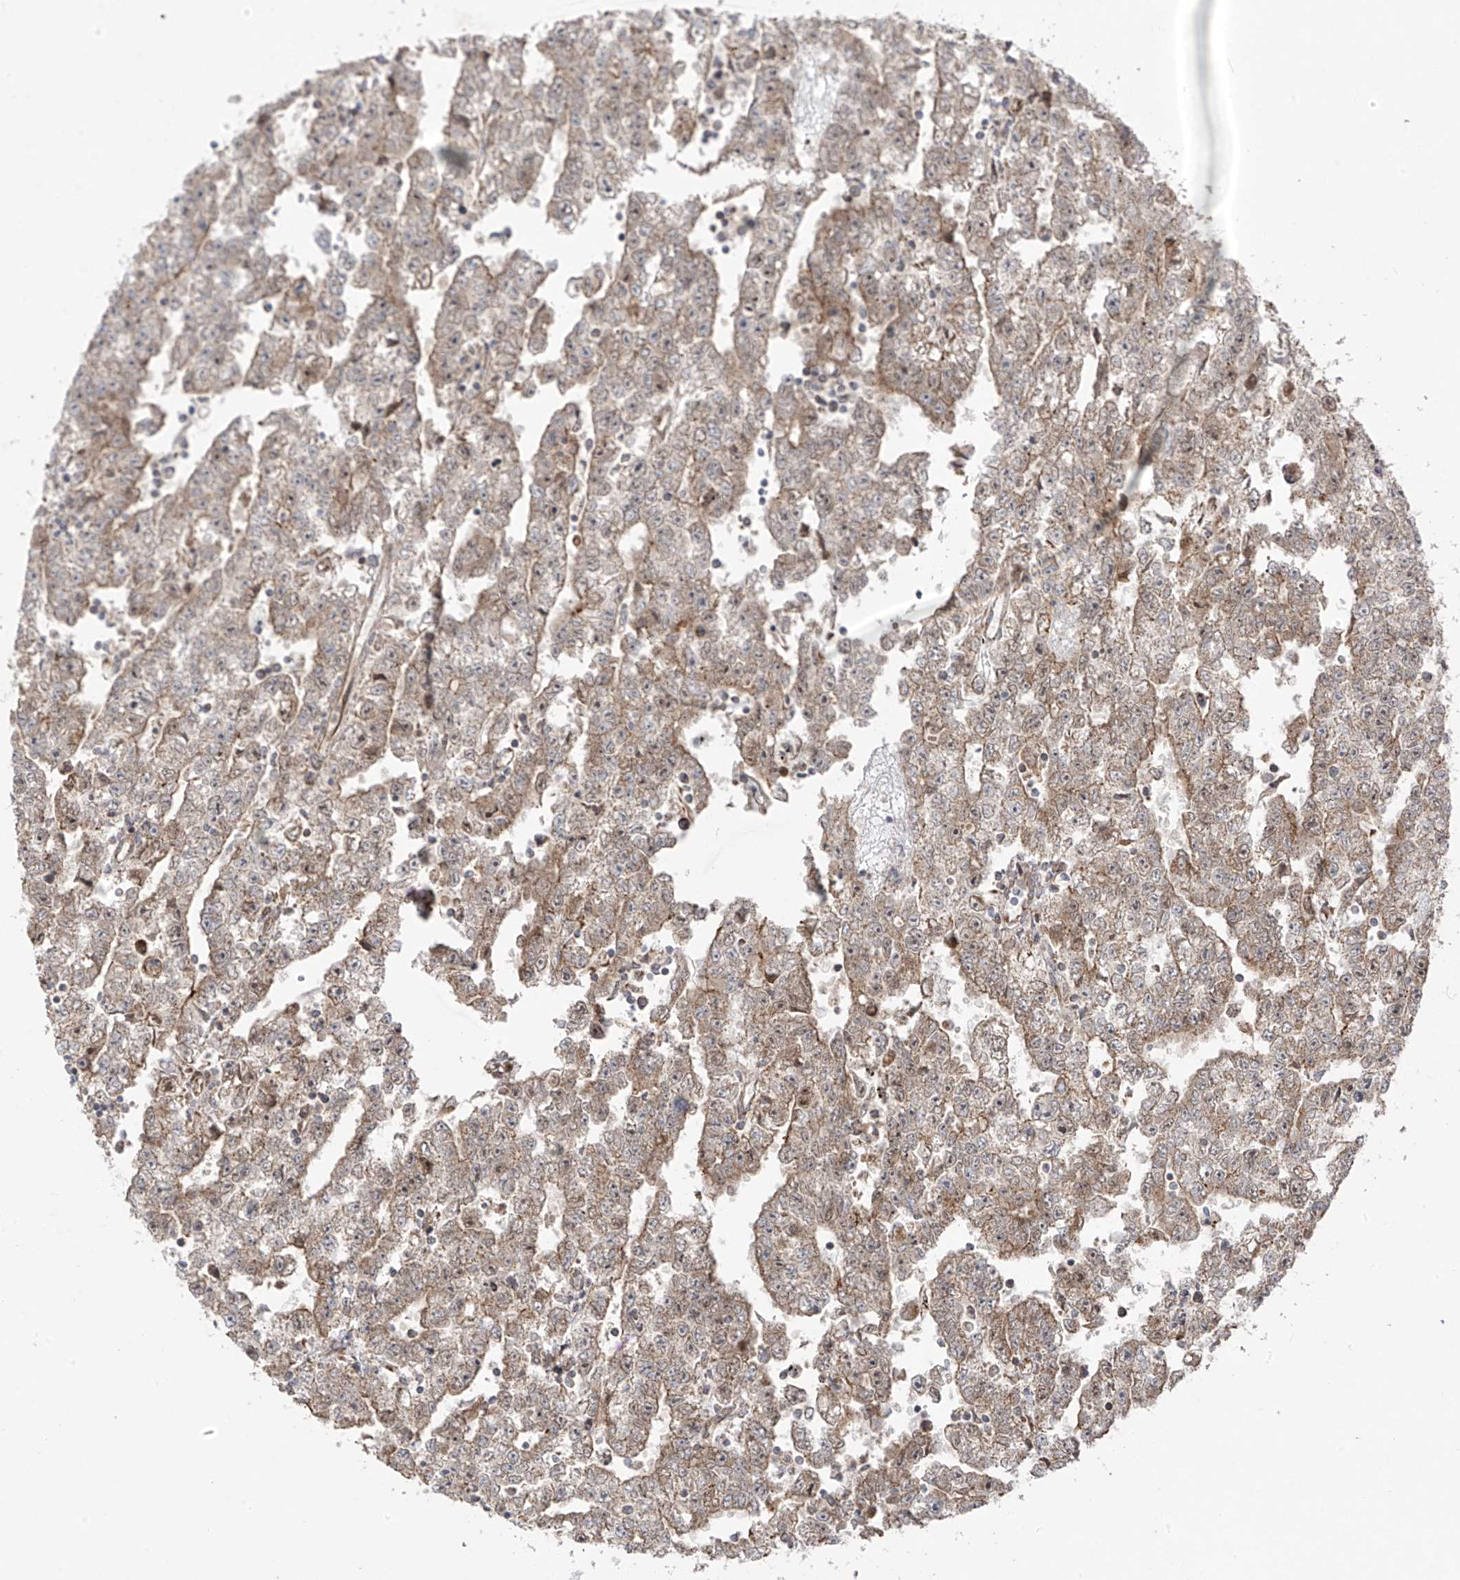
{"staining": {"intensity": "moderate", "quantity": "25%-75%", "location": "cytoplasmic/membranous"}, "tissue": "testis cancer", "cell_type": "Tumor cells", "image_type": "cancer", "snomed": [{"axis": "morphology", "description": "Carcinoma, Embryonal, NOS"}, {"axis": "topography", "description": "Testis"}], "caption": "IHC staining of testis cancer, which demonstrates medium levels of moderate cytoplasmic/membranous positivity in approximately 25%-75% of tumor cells indicating moderate cytoplasmic/membranous protein expression. The staining was performed using DAB (3,3'-diaminobenzidine) (brown) for protein detection and nuclei were counterstained in hematoxylin (blue).", "gene": "PDE11A", "patient": {"sex": "male", "age": 25}}